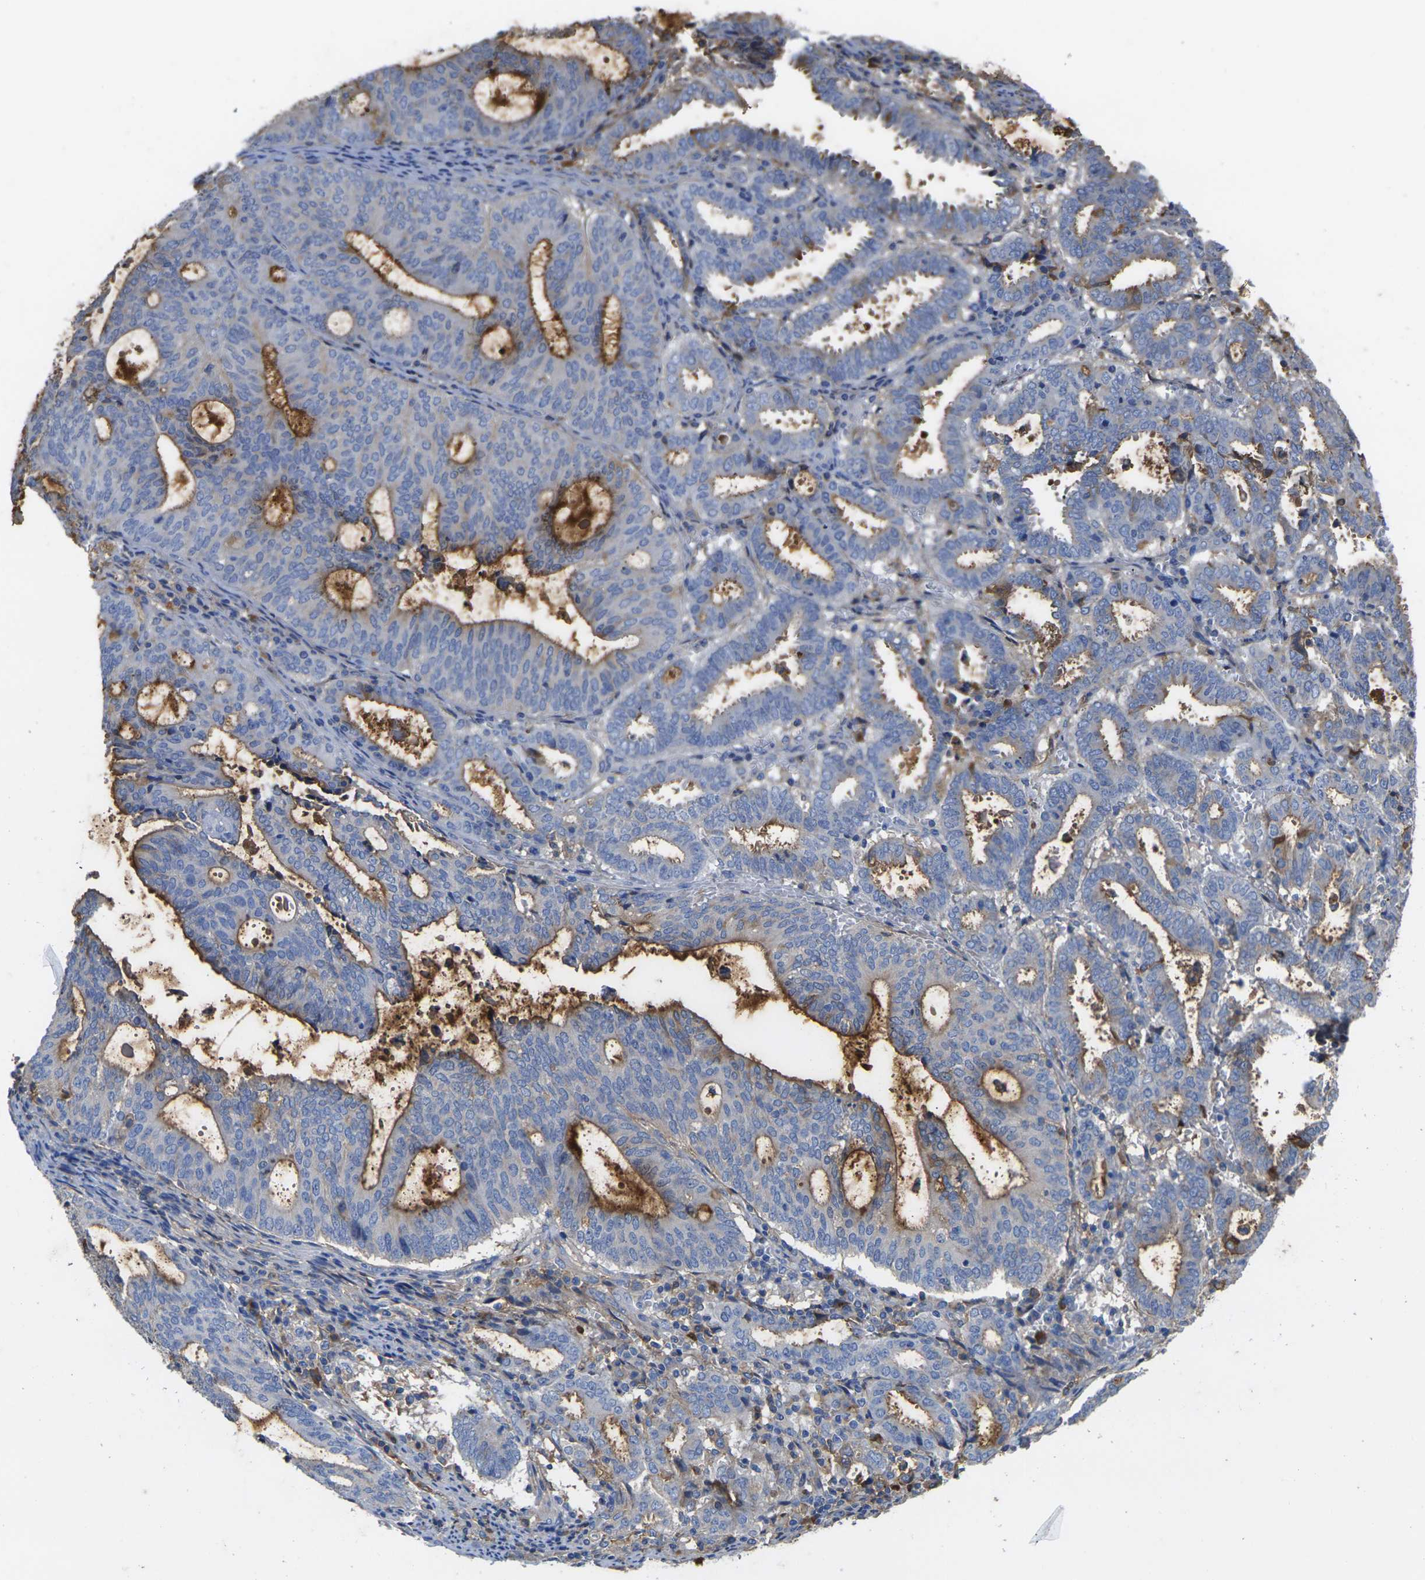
{"staining": {"intensity": "strong", "quantity": "25%-75%", "location": "cytoplasmic/membranous"}, "tissue": "endometrial cancer", "cell_type": "Tumor cells", "image_type": "cancer", "snomed": [{"axis": "morphology", "description": "Adenocarcinoma, NOS"}, {"axis": "topography", "description": "Uterus"}], "caption": "Endometrial cancer (adenocarcinoma) tissue shows strong cytoplasmic/membranous positivity in about 25%-75% of tumor cells", "gene": "GREM2", "patient": {"sex": "female", "age": 83}}